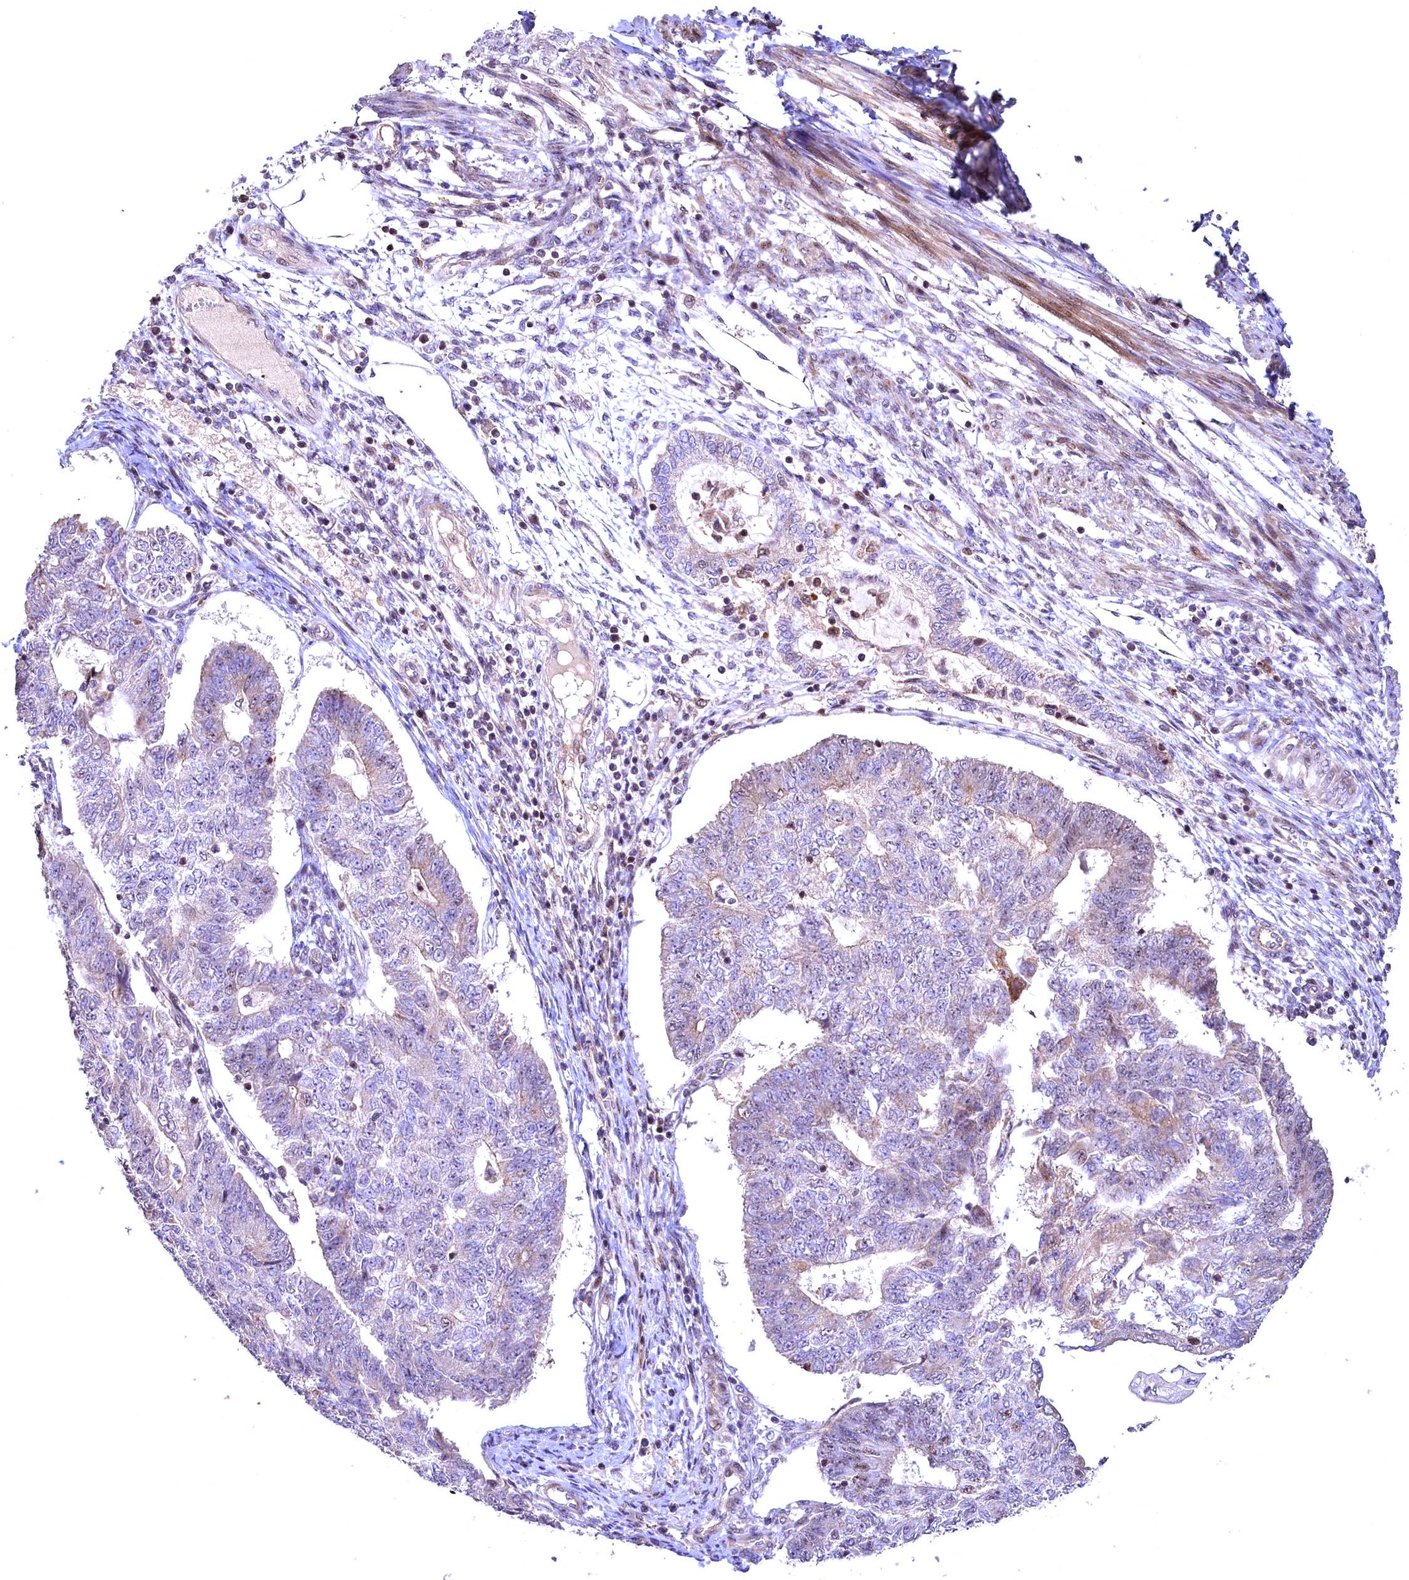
{"staining": {"intensity": "weak", "quantity": "<25%", "location": "cytoplasmic/membranous,nuclear"}, "tissue": "endometrial cancer", "cell_type": "Tumor cells", "image_type": "cancer", "snomed": [{"axis": "morphology", "description": "Adenocarcinoma, NOS"}, {"axis": "topography", "description": "Endometrium"}], "caption": "Tumor cells show no significant positivity in endometrial cancer.", "gene": "FUZ", "patient": {"sex": "female", "age": 32}}